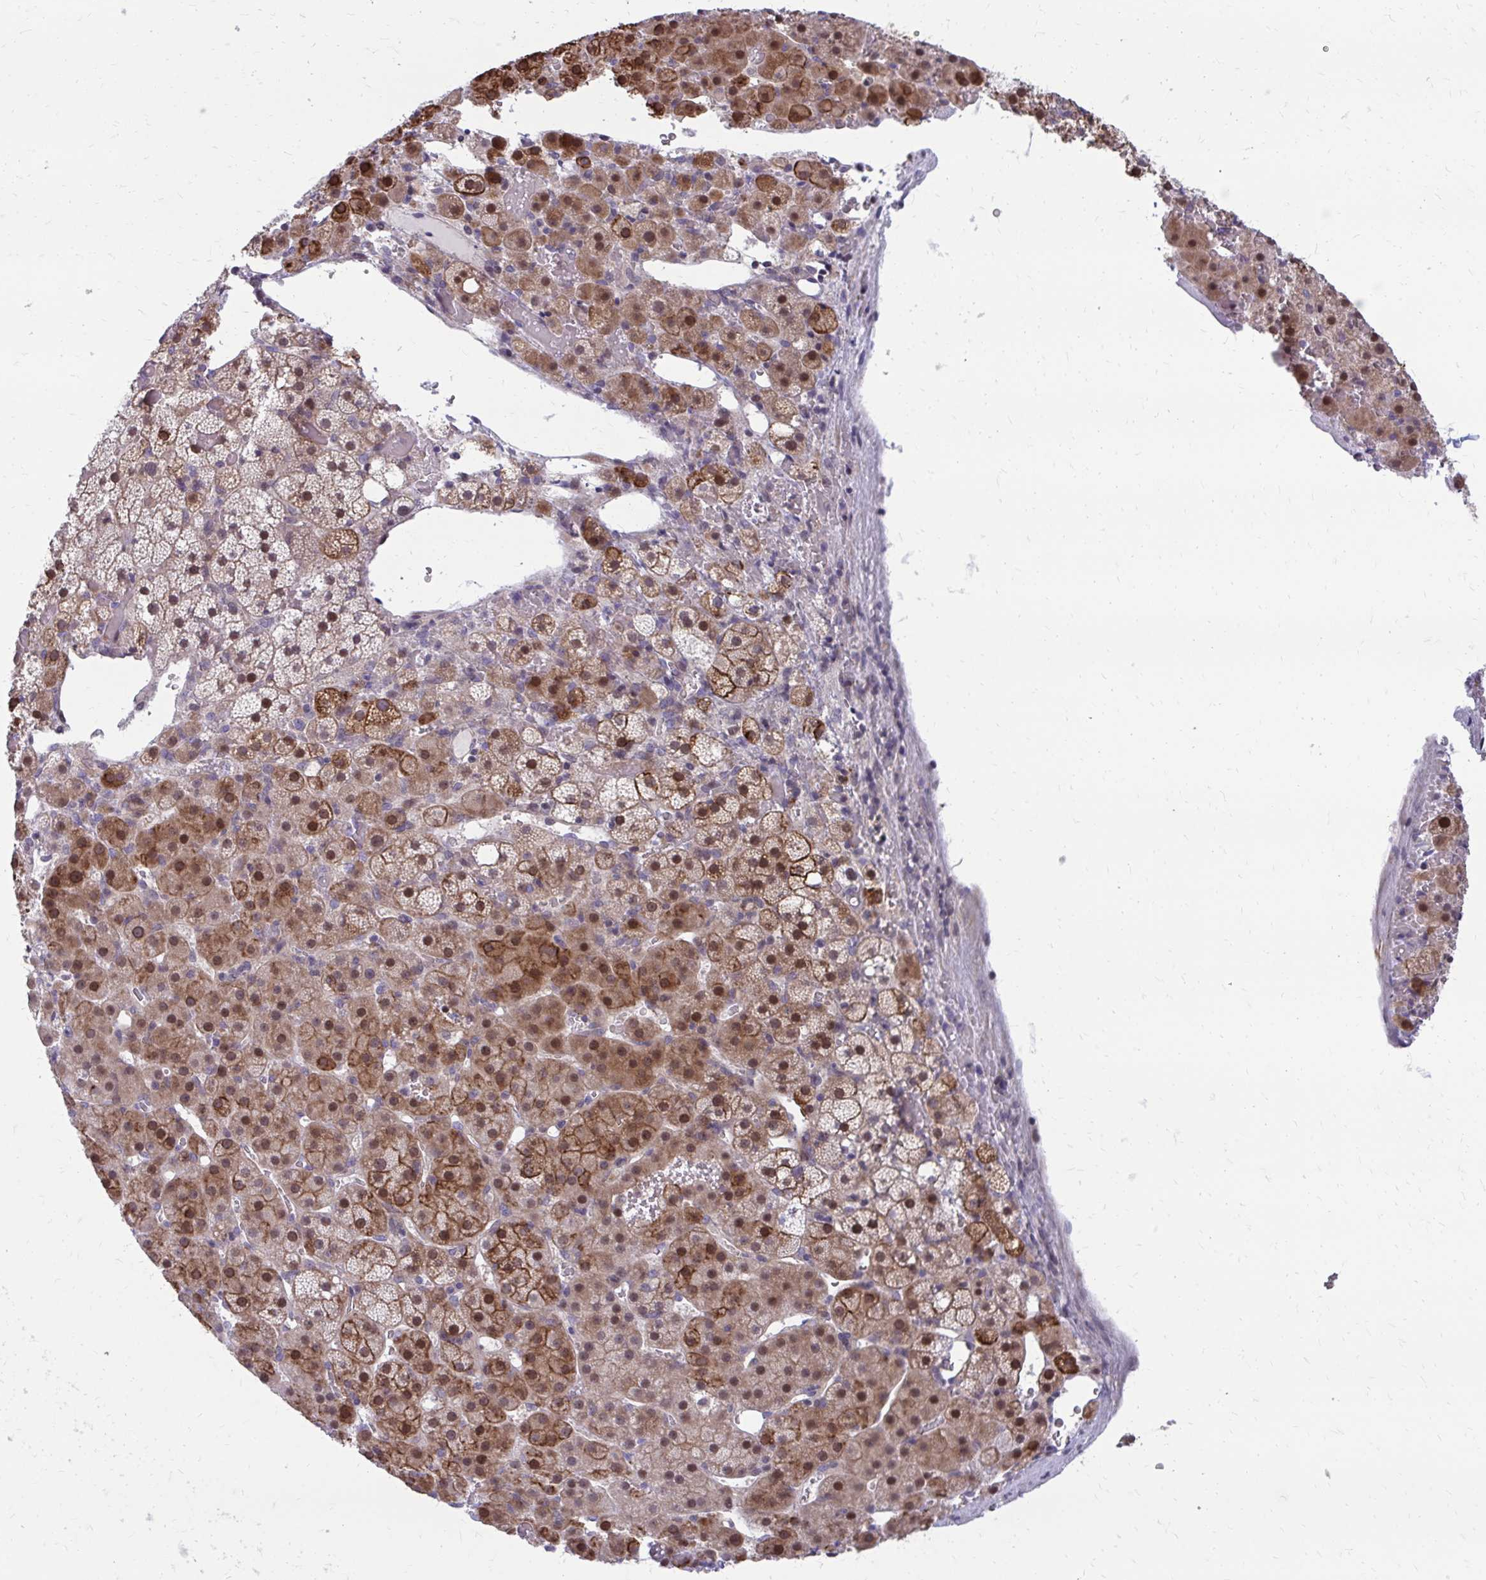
{"staining": {"intensity": "strong", "quantity": ">75%", "location": "cytoplasmic/membranous,nuclear"}, "tissue": "adrenal gland", "cell_type": "Glandular cells", "image_type": "normal", "snomed": [{"axis": "morphology", "description": "Normal tissue, NOS"}, {"axis": "topography", "description": "Adrenal gland"}], "caption": "A high-resolution micrograph shows IHC staining of benign adrenal gland, which exhibits strong cytoplasmic/membranous,nuclear positivity in about >75% of glandular cells.", "gene": "ANKRD30B", "patient": {"sex": "male", "age": 53}}